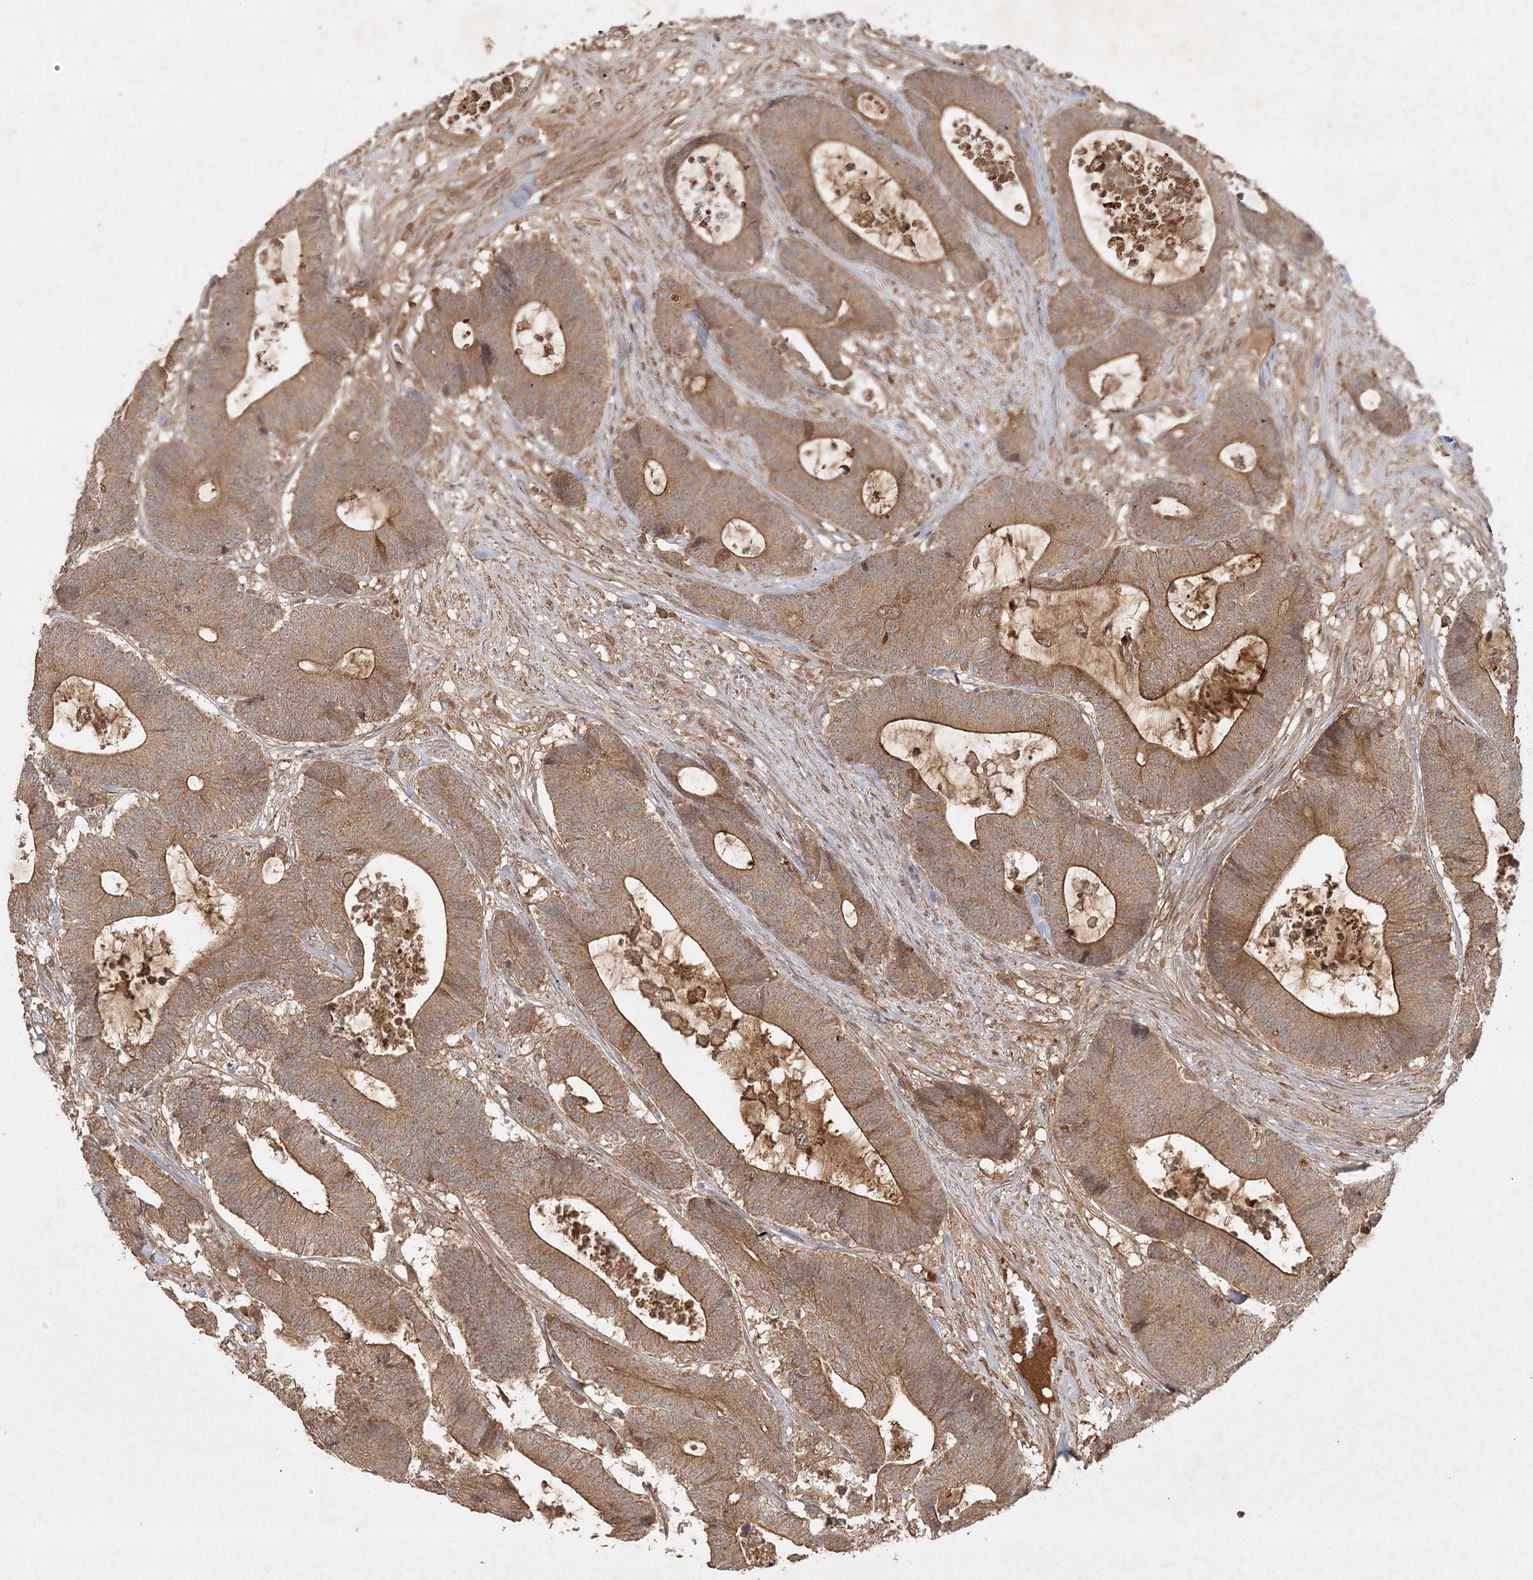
{"staining": {"intensity": "moderate", "quantity": ">75%", "location": "cytoplasmic/membranous"}, "tissue": "colorectal cancer", "cell_type": "Tumor cells", "image_type": "cancer", "snomed": [{"axis": "morphology", "description": "Adenocarcinoma, NOS"}, {"axis": "topography", "description": "Colon"}], "caption": "DAB (3,3'-diaminobenzidine) immunohistochemical staining of colorectal adenocarcinoma demonstrates moderate cytoplasmic/membranous protein positivity in approximately >75% of tumor cells.", "gene": "ARL13A", "patient": {"sex": "female", "age": 84}}